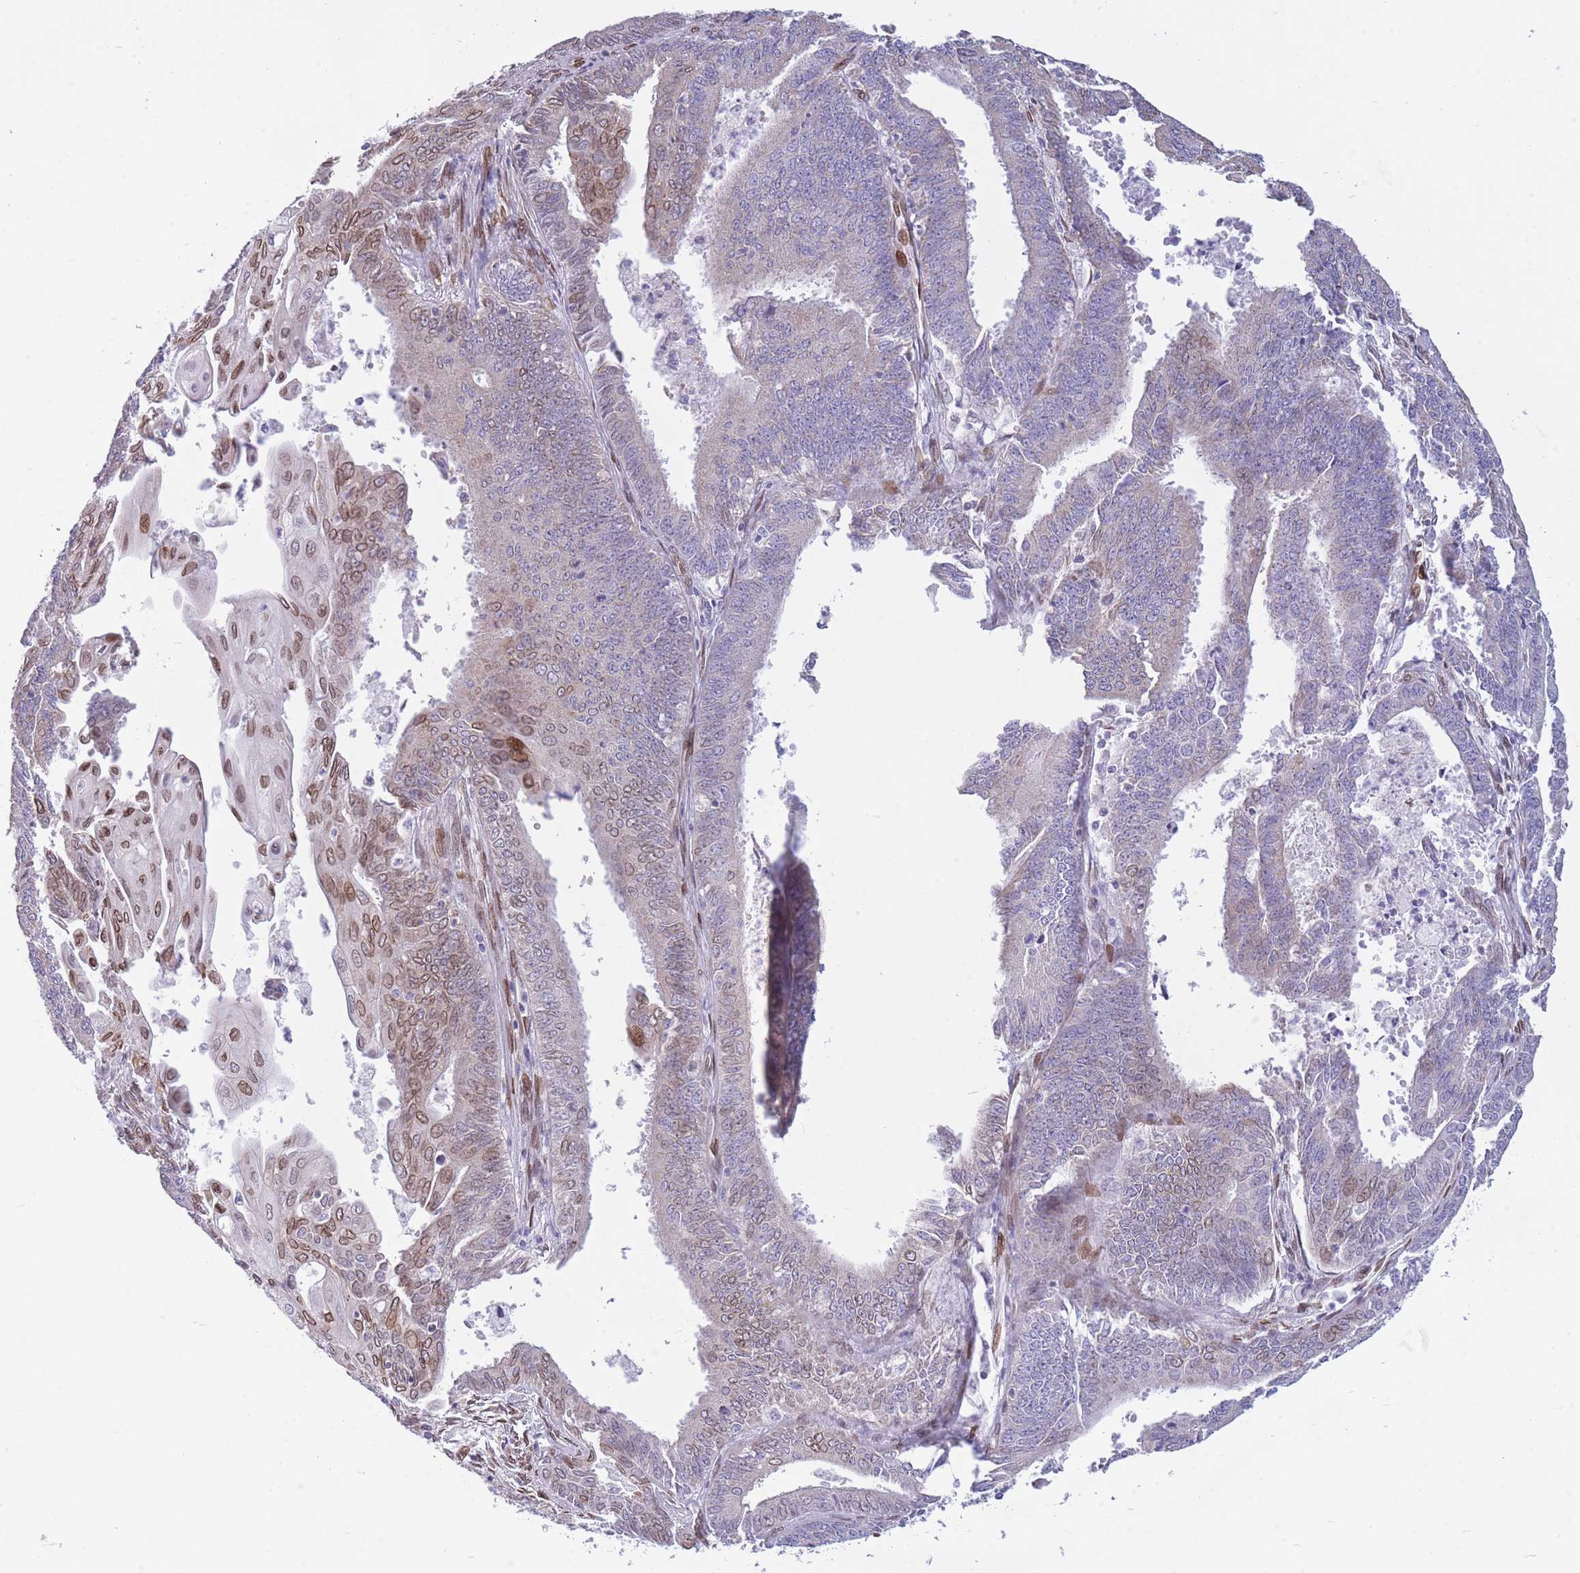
{"staining": {"intensity": "moderate", "quantity": "<25%", "location": "cytoplasmic/membranous,nuclear"}, "tissue": "endometrial cancer", "cell_type": "Tumor cells", "image_type": "cancer", "snomed": [{"axis": "morphology", "description": "Adenocarcinoma, NOS"}, {"axis": "topography", "description": "Endometrium"}], "caption": "The image reveals immunohistochemical staining of endometrial cancer. There is moderate cytoplasmic/membranous and nuclear expression is identified in about <25% of tumor cells.", "gene": "PDHA1", "patient": {"sex": "female", "age": 73}}